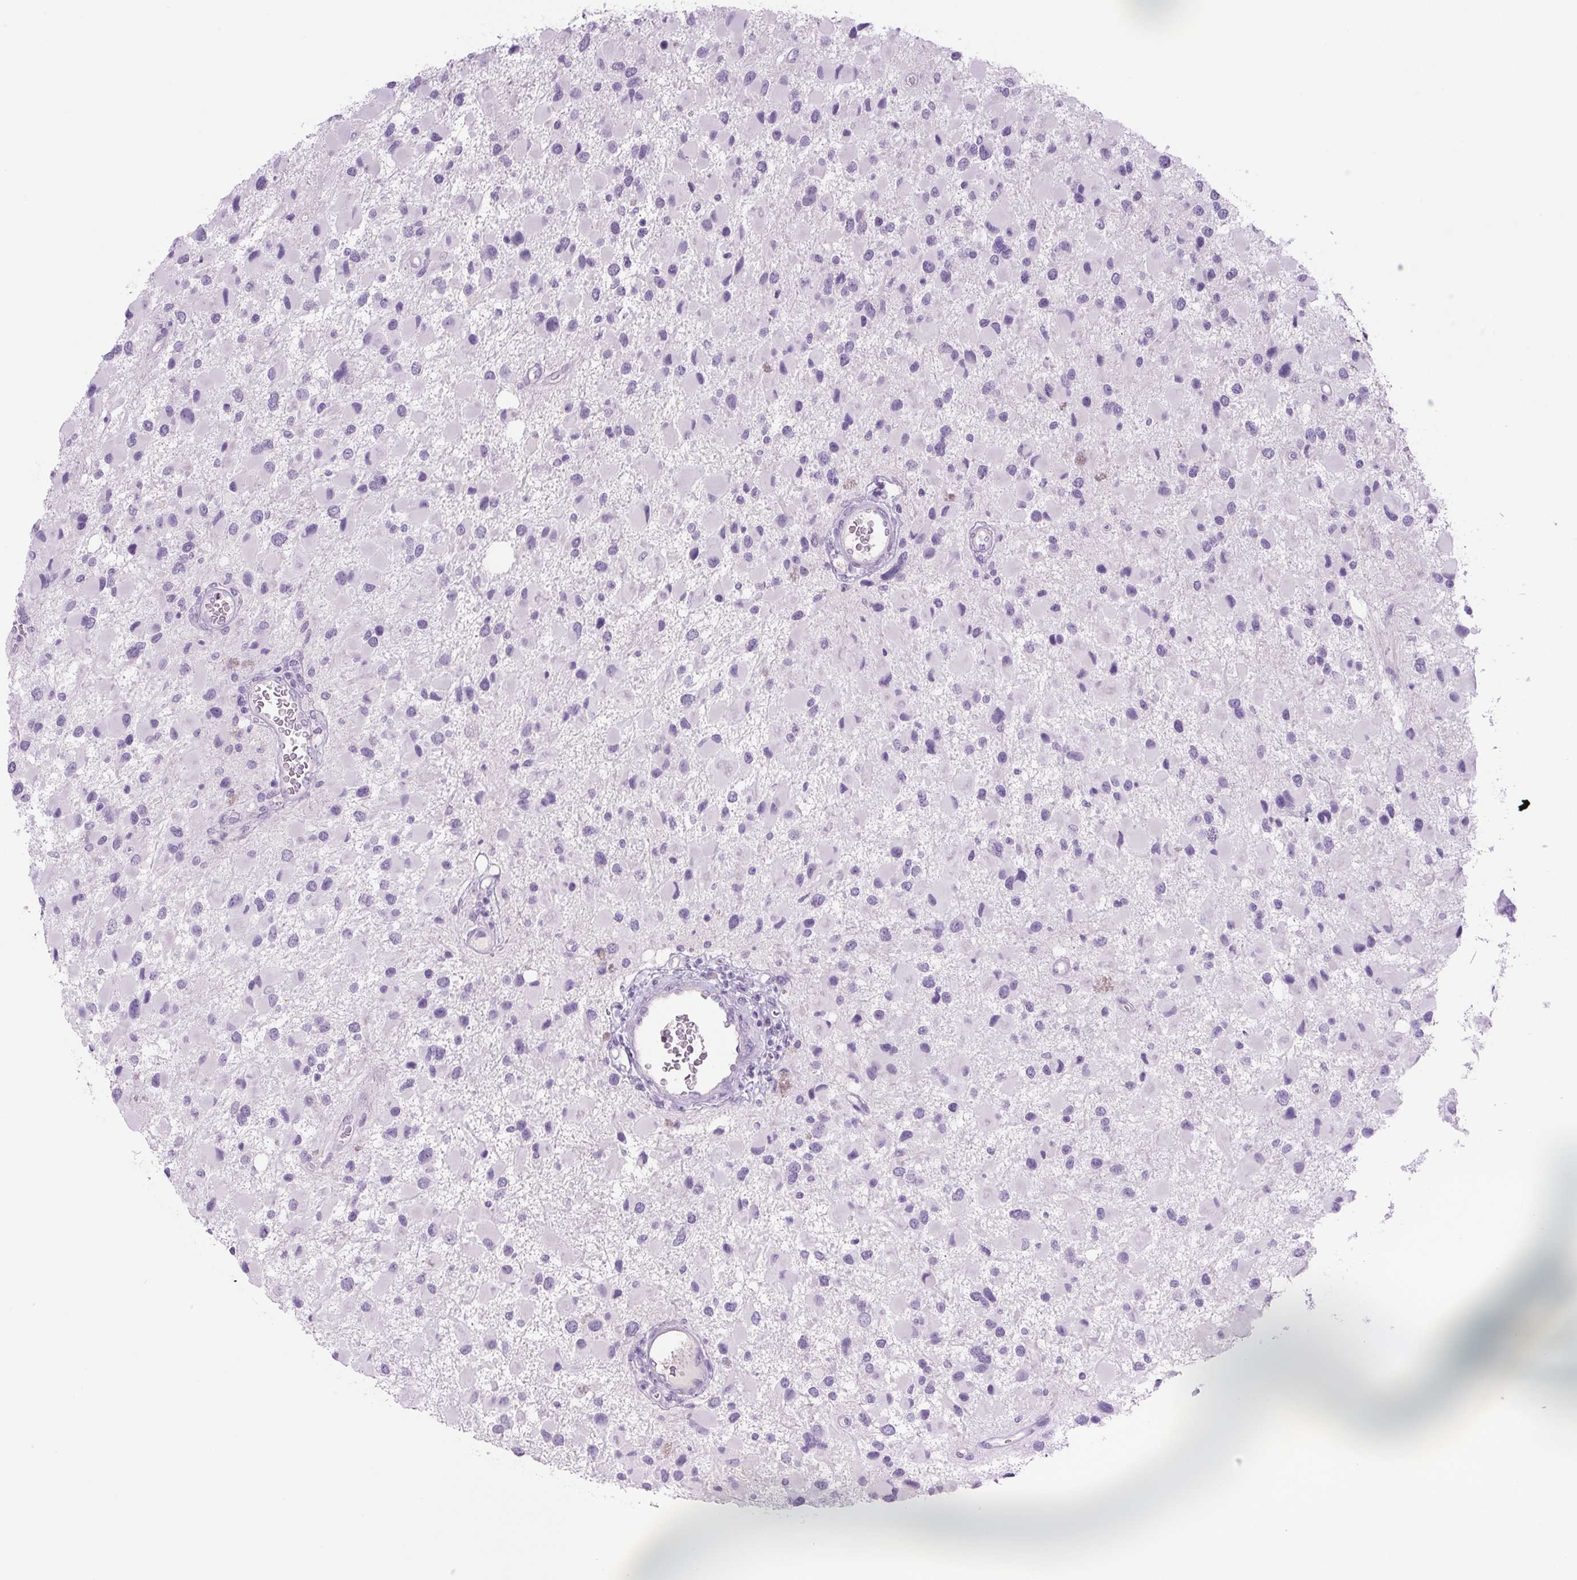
{"staining": {"intensity": "negative", "quantity": "none", "location": "none"}, "tissue": "glioma", "cell_type": "Tumor cells", "image_type": "cancer", "snomed": [{"axis": "morphology", "description": "Glioma, malignant, High grade"}, {"axis": "topography", "description": "Brain"}], "caption": "This is an immunohistochemistry (IHC) histopathology image of human glioma. There is no positivity in tumor cells.", "gene": "COL9A2", "patient": {"sex": "male", "age": 53}}